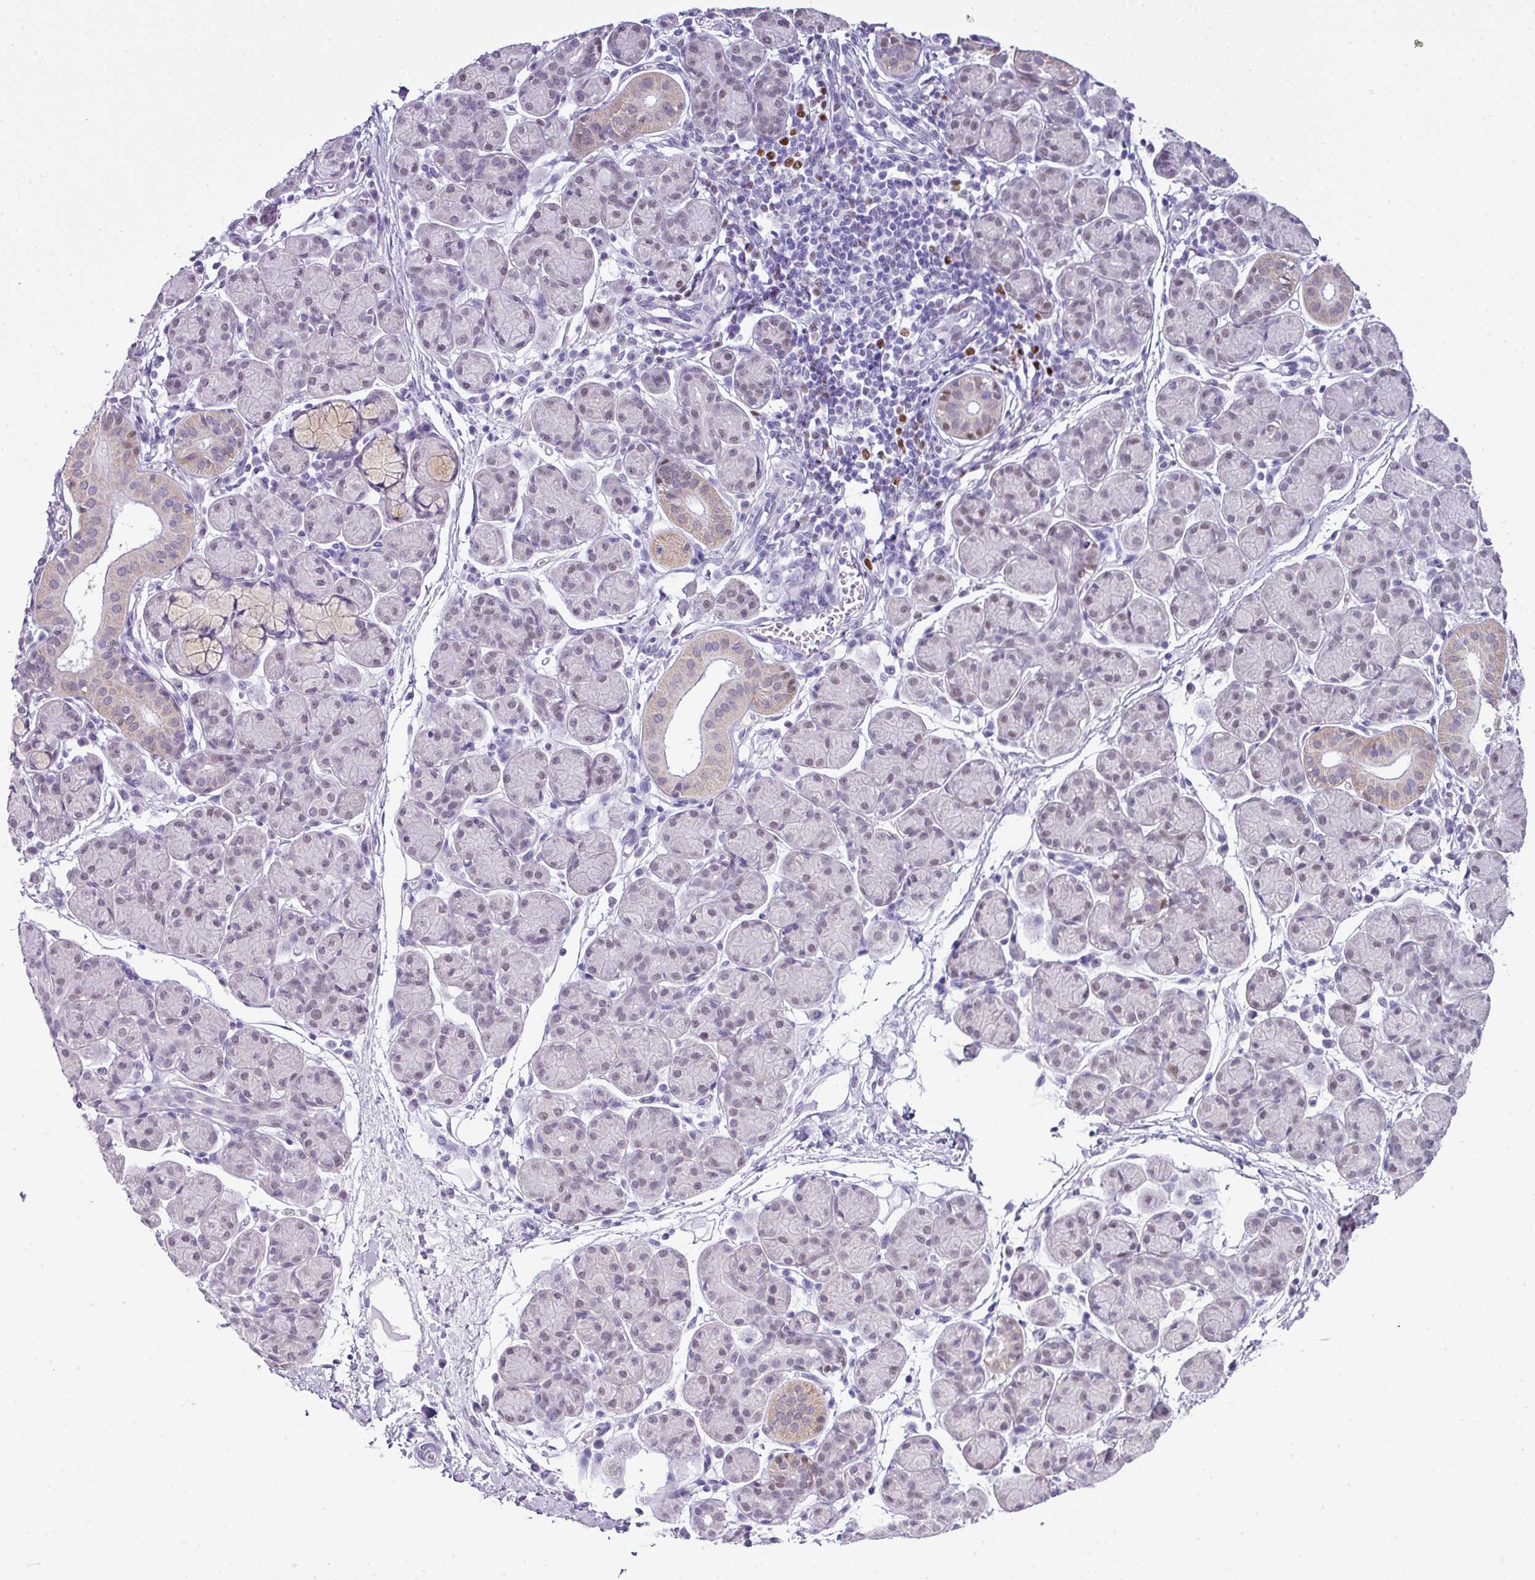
{"staining": {"intensity": "moderate", "quantity": "<25%", "location": "cytoplasmic/membranous,nuclear"}, "tissue": "salivary gland", "cell_type": "Glandular cells", "image_type": "normal", "snomed": [{"axis": "morphology", "description": "Normal tissue, NOS"}, {"axis": "morphology", "description": "Inflammation, NOS"}, {"axis": "topography", "description": "Lymph node"}, {"axis": "topography", "description": "Salivary gland"}], "caption": "Immunohistochemistry (DAB (3,3'-diaminobenzidine)) staining of unremarkable human salivary gland displays moderate cytoplasmic/membranous,nuclear protein expression in approximately <25% of glandular cells.", "gene": "BCL11A", "patient": {"sex": "male", "age": 3}}